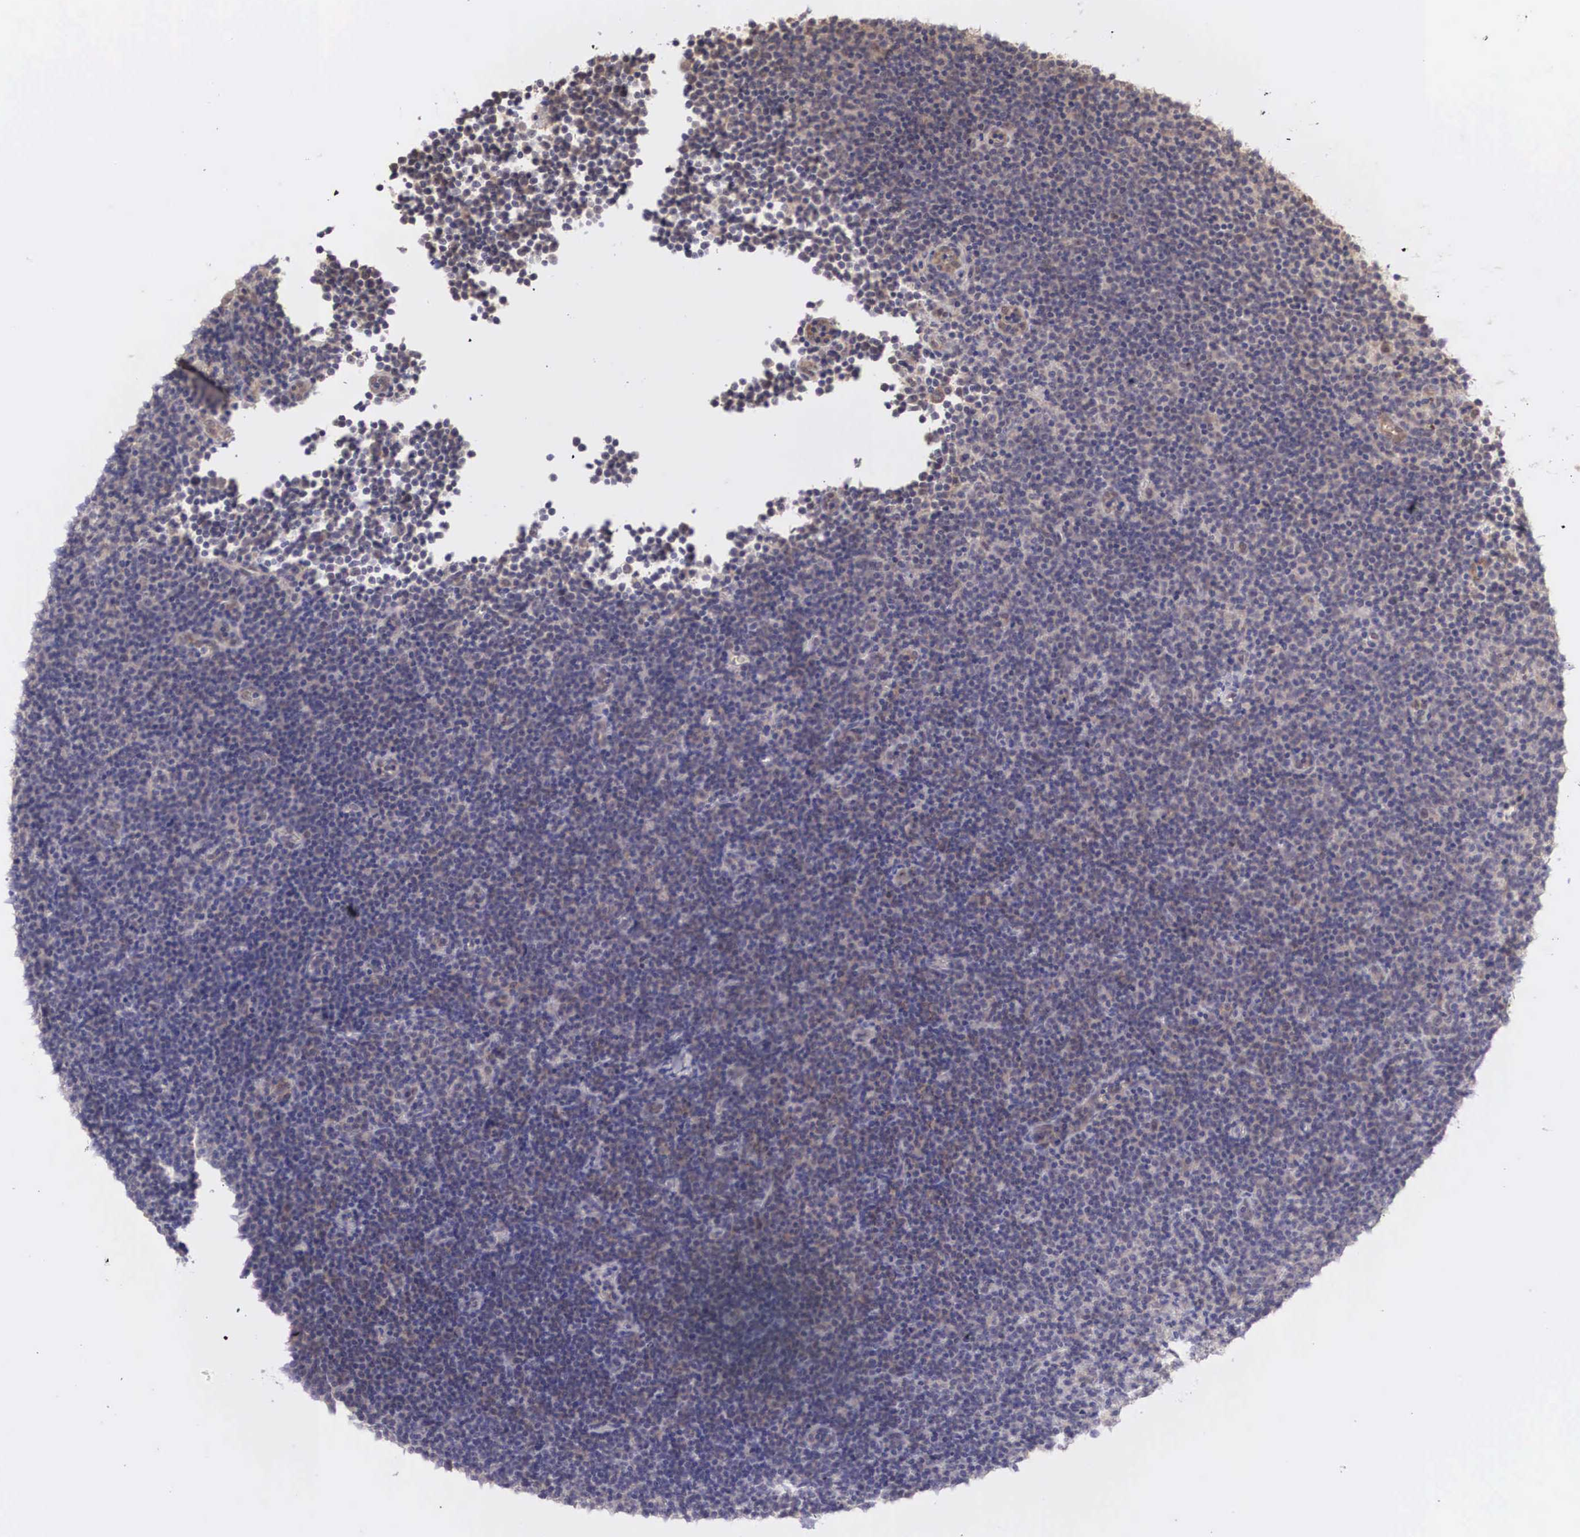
{"staining": {"intensity": "weak", "quantity": "25%-75%", "location": "cytoplasmic/membranous"}, "tissue": "lymphoma", "cell_type": "Tumor cells", "image_type": "cancer", "snomed": [{"axis": "morphology", "description": "Malignant lymphoma, non-Hodgkin's type, Low grade"}, {"axis": "topography", "description": "Lymph node"}], "caption": "A brown stain highlights weak cytoplasmic/membranous expression of a protein in human lymphoma tumor cells.", "gene": "DNAJB7", "patient": {"sex": "male", "age": 57}}